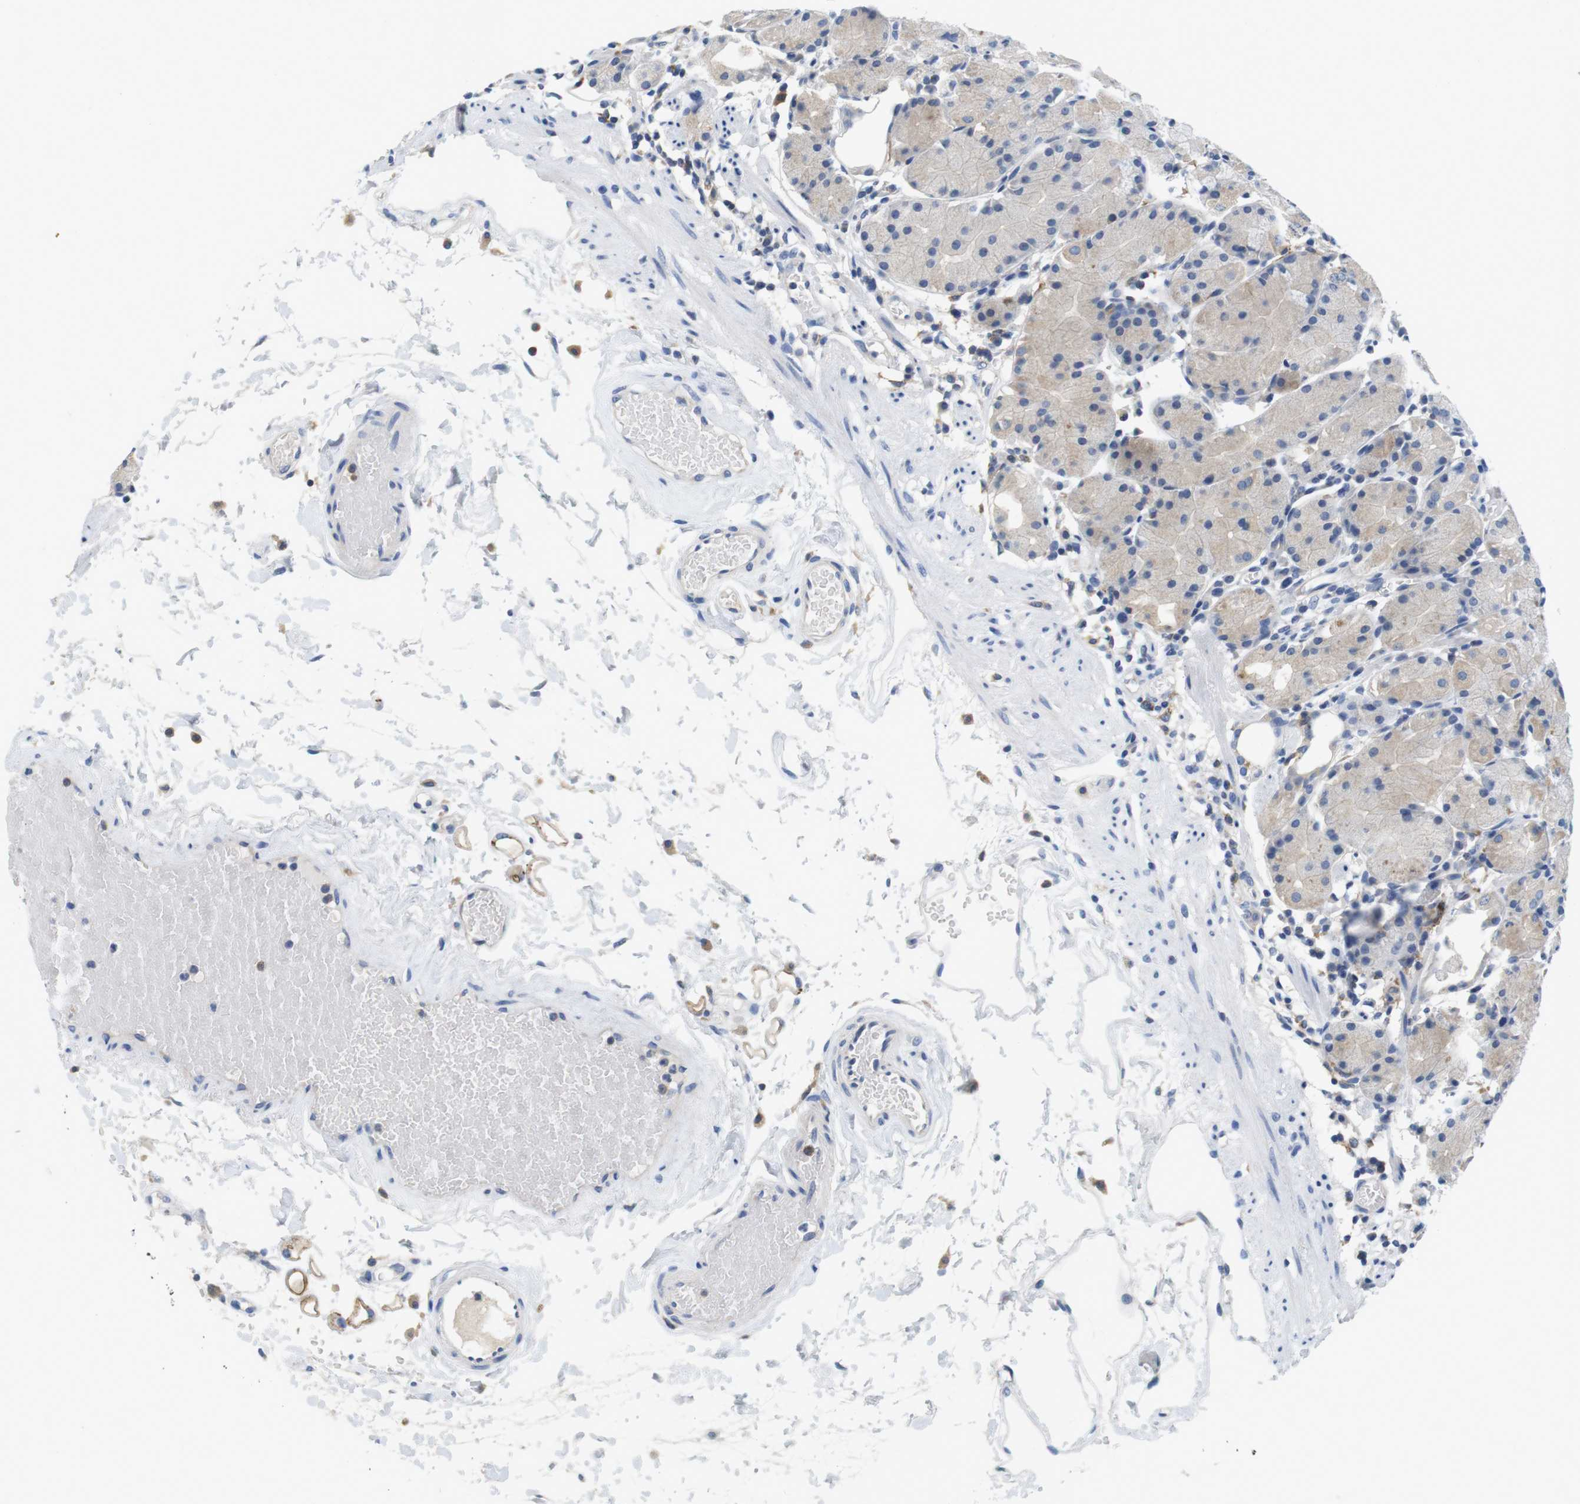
{"staining": {"intensity": "moderate", "quantity": ">75%", "location": "cytoplasmic/membranous"}, "tissue": "stomach", "cell_type": "Glandular cells", "image_type": "normal", "snomed": [{"axis": "morphology", "description": "Normal tissue, NOS"}, {"axis": "topography", "description": "Stomach"}, {"axis": "topography", "description": "Stomach, lower"}], "caption": "This histopathology image reveals IHC staining of benign human stomach, with medium moderate cytoplasmic/membranous expression in about >75% of glandular cells.", "gene": "CNGA2", "patient": {"sex": "female", "age": 75}}